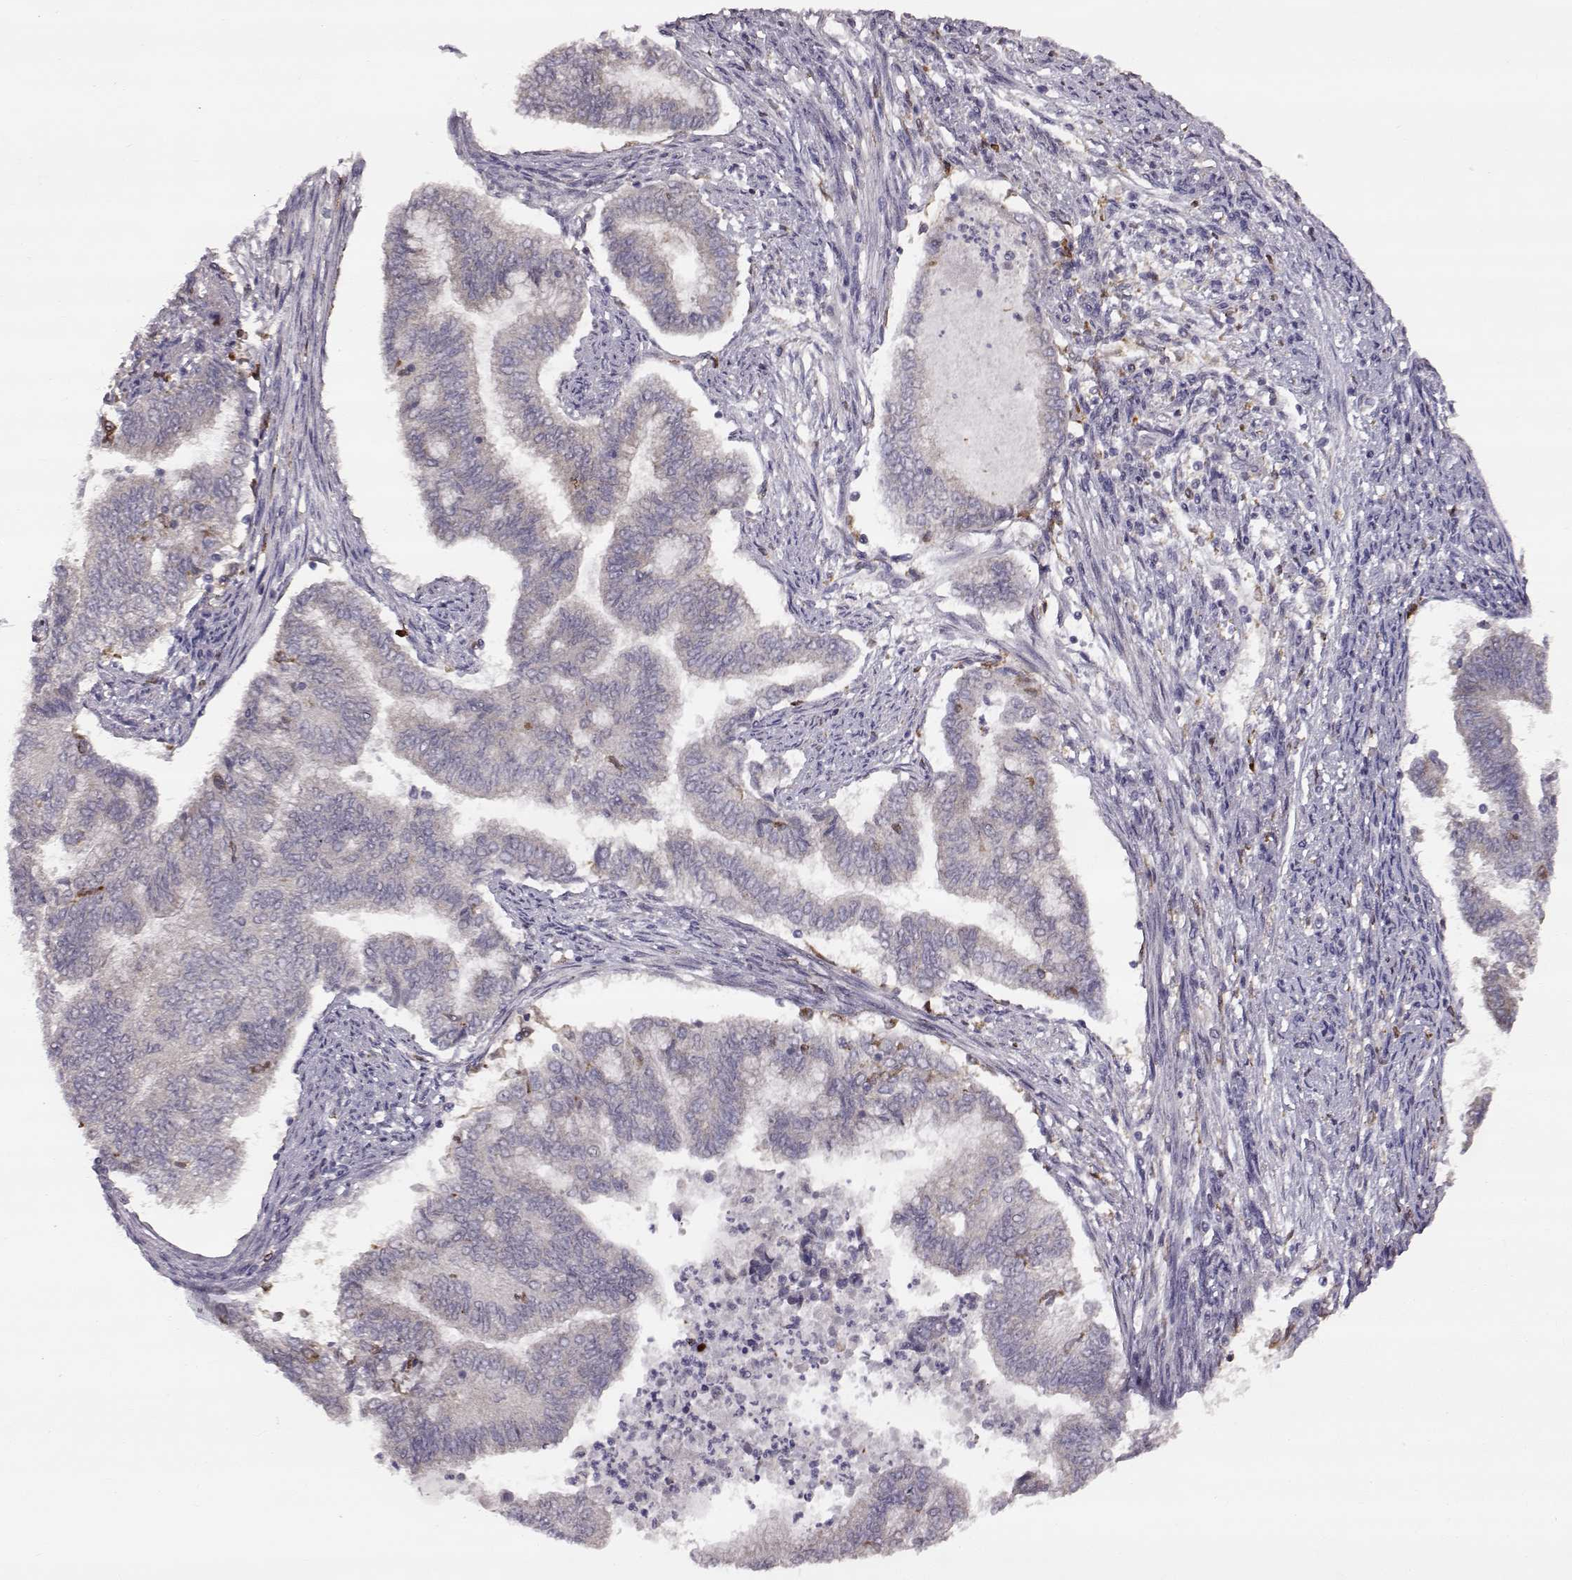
{"staining": {"intensity": "negative", "quantity": "none", "location": "none"}, "tissue": "endometrial cancer", "cell_type": "Tumor cells", "image_type": "cancer", "snomed": [{"axis": "morphology", "description": "Adenocarcinoma, NOS"}, {"axis": "topography", "description": "Endometrium"}], "caption": "A photomicrograph of human endometrial adenocarcinoma is negative for staining in tumor cells.", "gene": "SPAG17", "patient": {"sex": "female", "age": 65}}